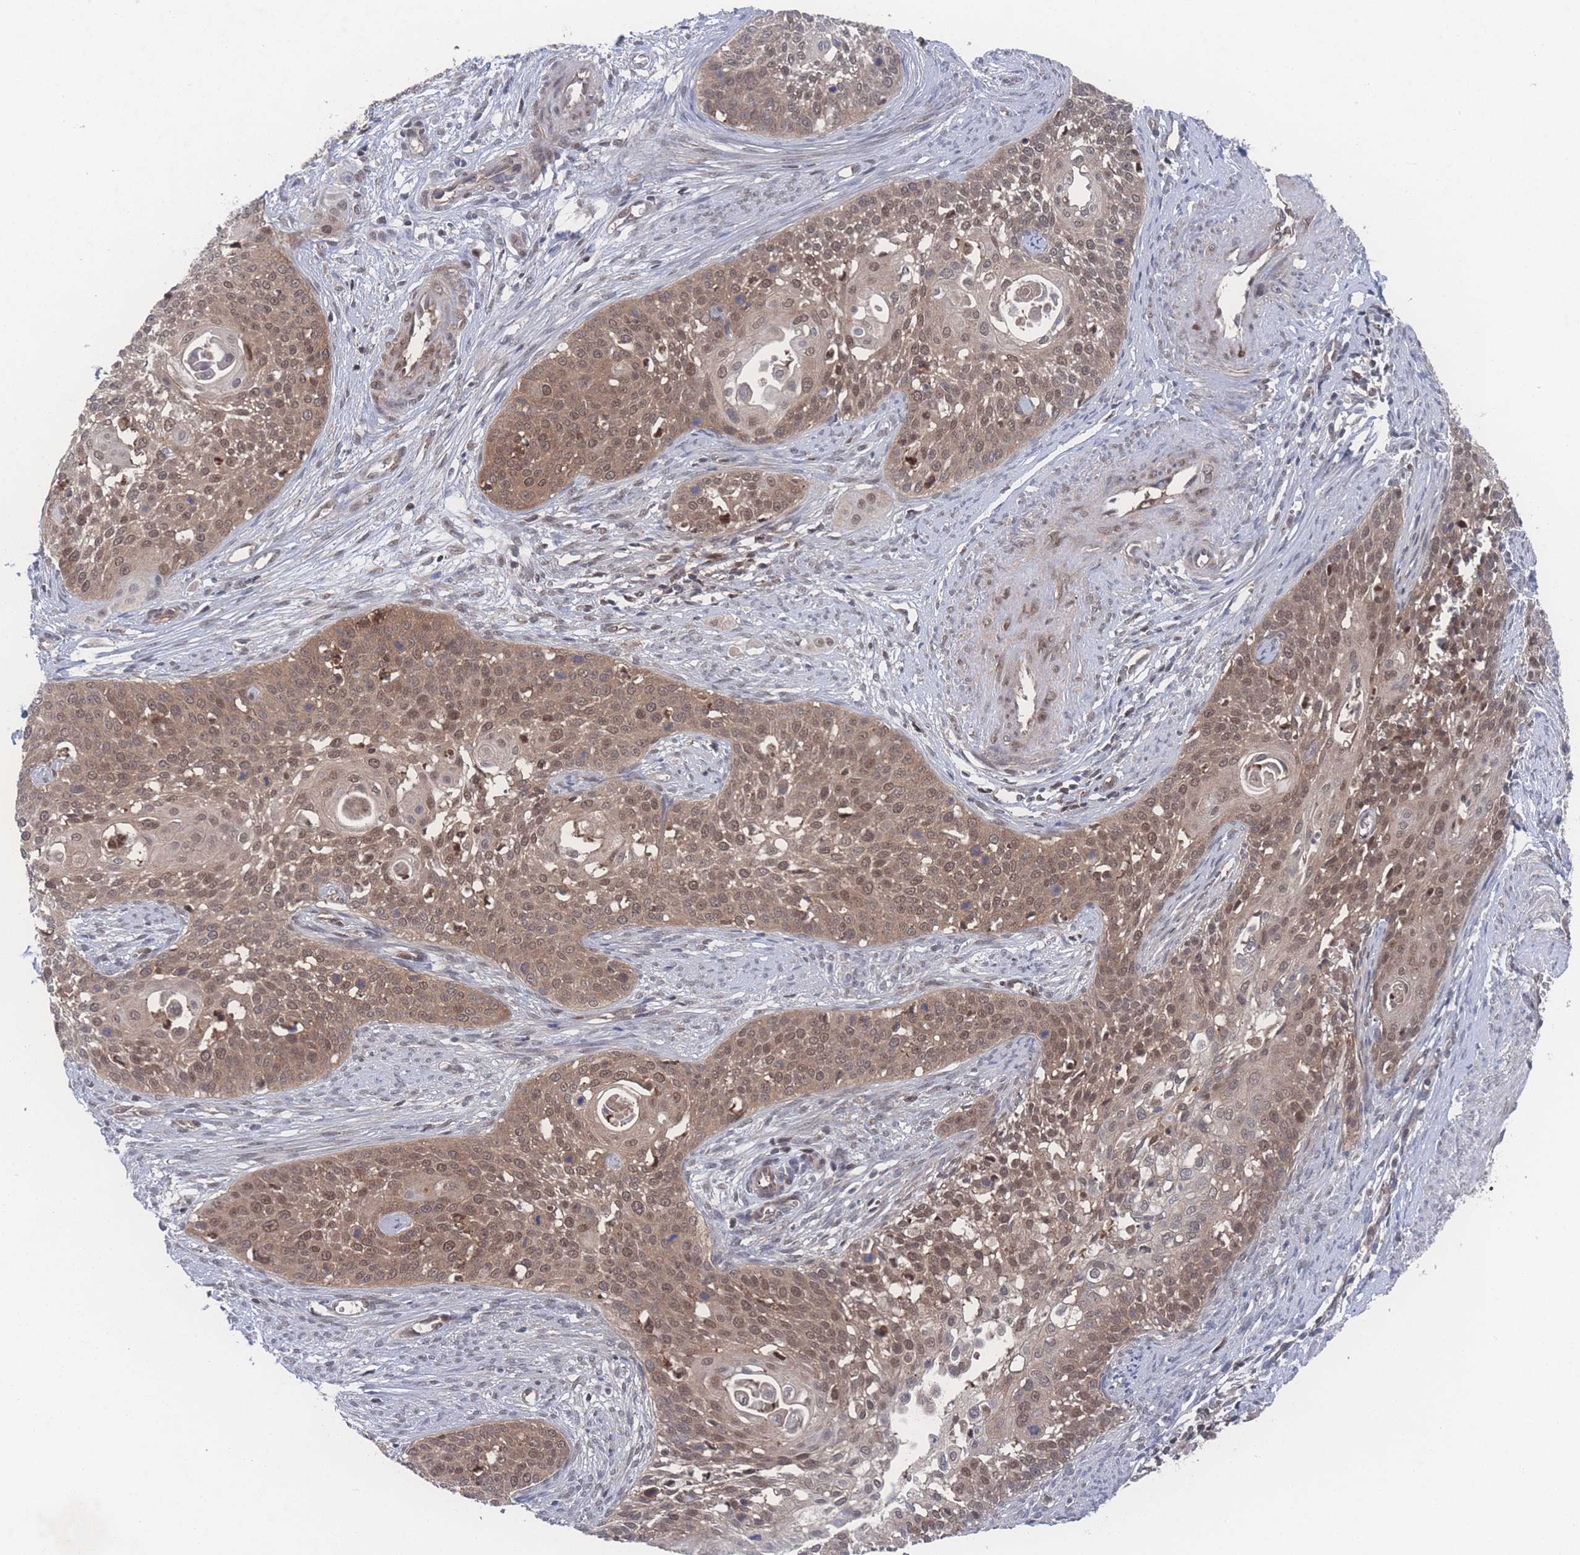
{"staining": {"intensity": "moderate", "quantity": ">75%", "location": "cytoplasmic/membranous,nuclear"}, "tissue": "cervical cancer", "cell_type": "Tumor cells", "image_type": "cancer", "snomed": [{"axis": "morphology", "description": "Squamous cell carcinoma, NOS"}, {"axis": "topography", "description": "Cervix"}], "caption": "Protein staining of squamous cell carcinoma (cervical) tissue shows moderate cytoplasmic/membranous and nuclear positivity in approximately >75% of tumor cells.", "gene": "PSMA1", "patient": {"sex": "female", "age": 44}}